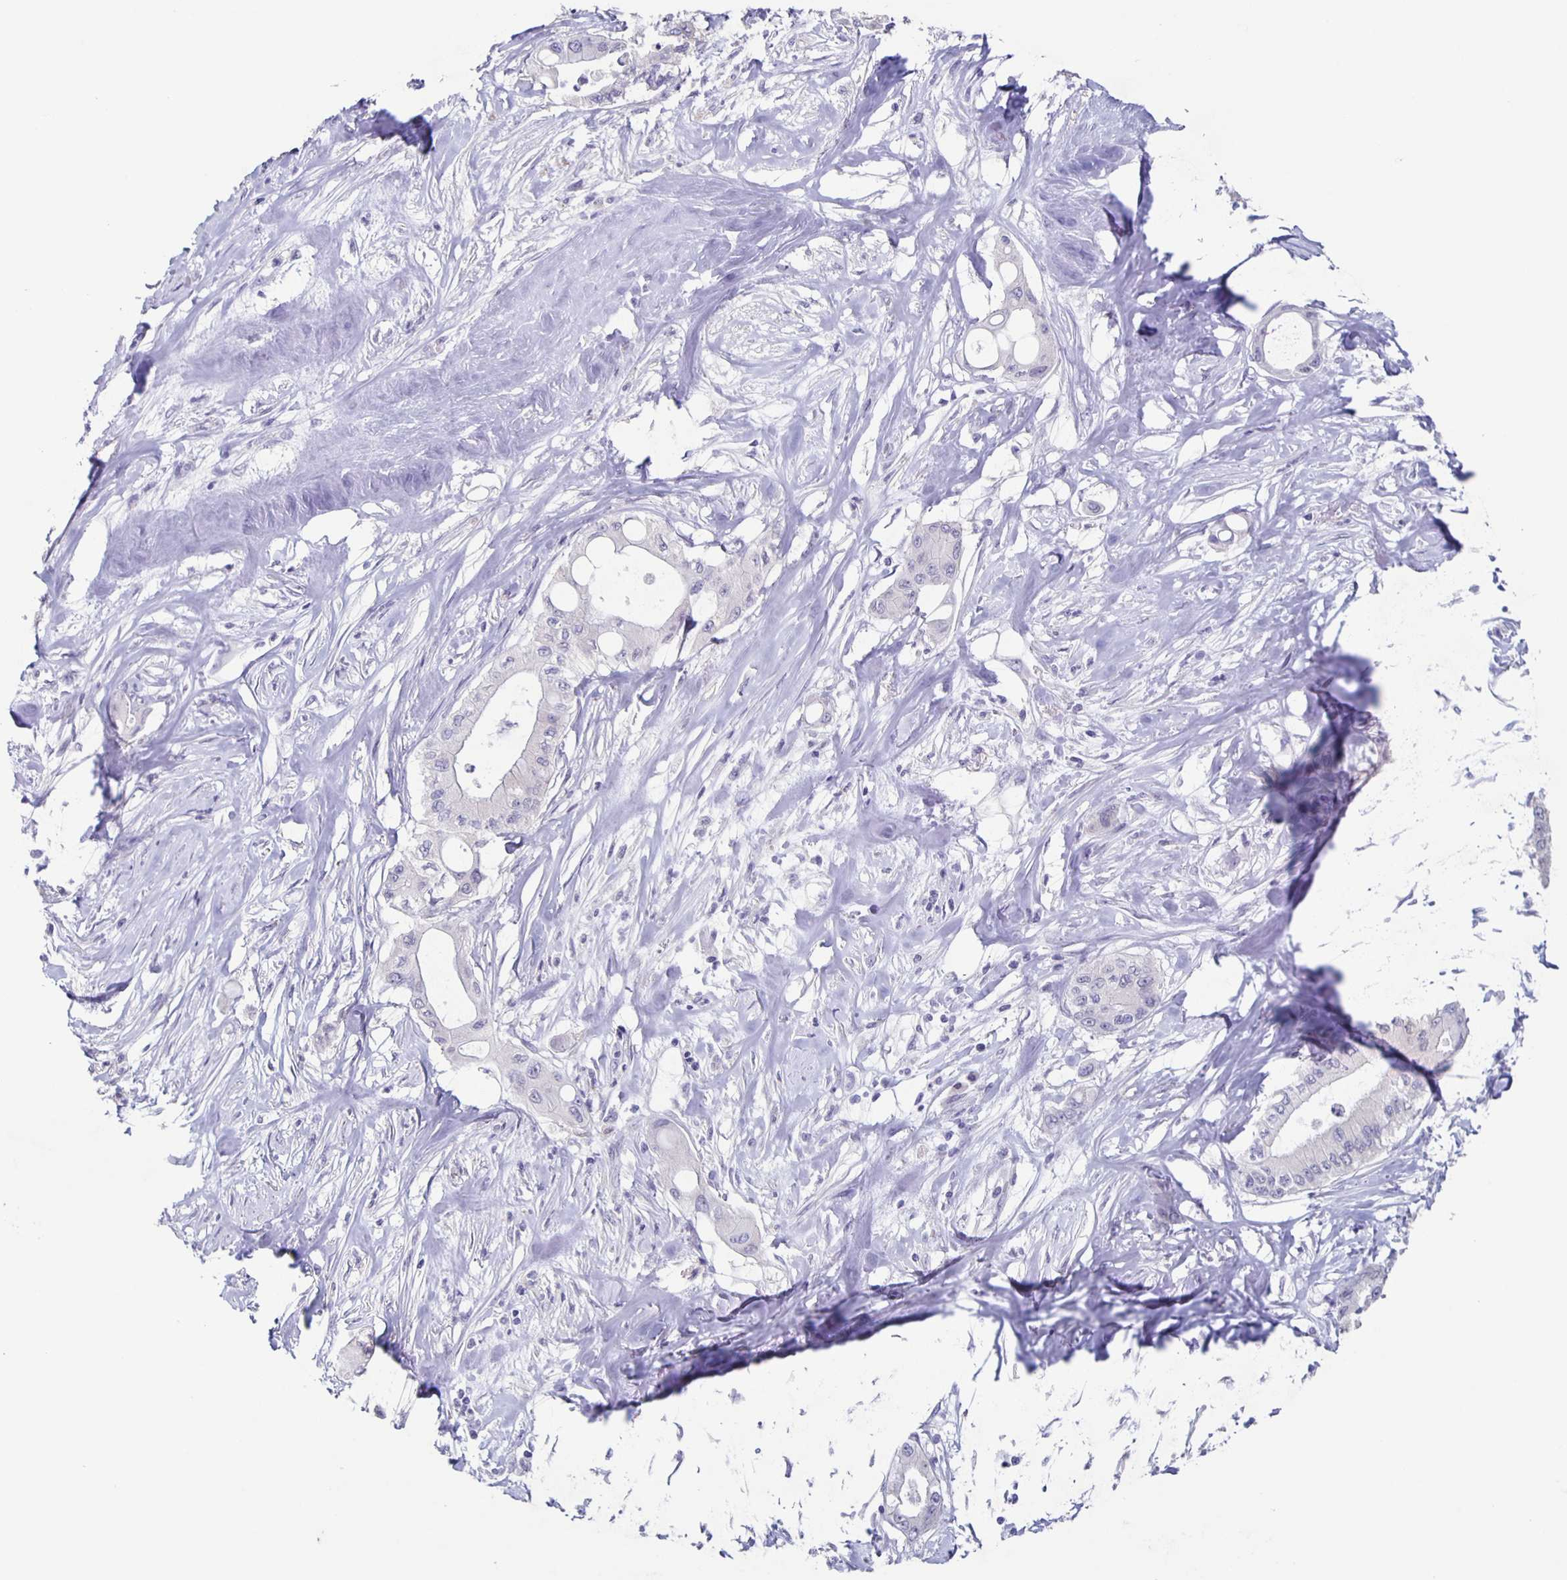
{"staining": {"intensity": "negative", "quantity": "none", "location": "none"}, "tissue": "pancreatic cancer", "cell_type": "Tumor cells", "image_type": "cancer", "snomed": [{"axis": "morphology", "description": "Adenocarcinoma, NOS"}, {"axis": "topography", "description": "Pancreas"}], "caption": "An immunohistochemistry (IHC) image of adenocarcinoma (pancreatic) is shown. There is no staining in tumor cells of adenocarcinoma (pancreatic).", "gene": "CARNS1", "patient": {"sex": "male", "age": 71}}